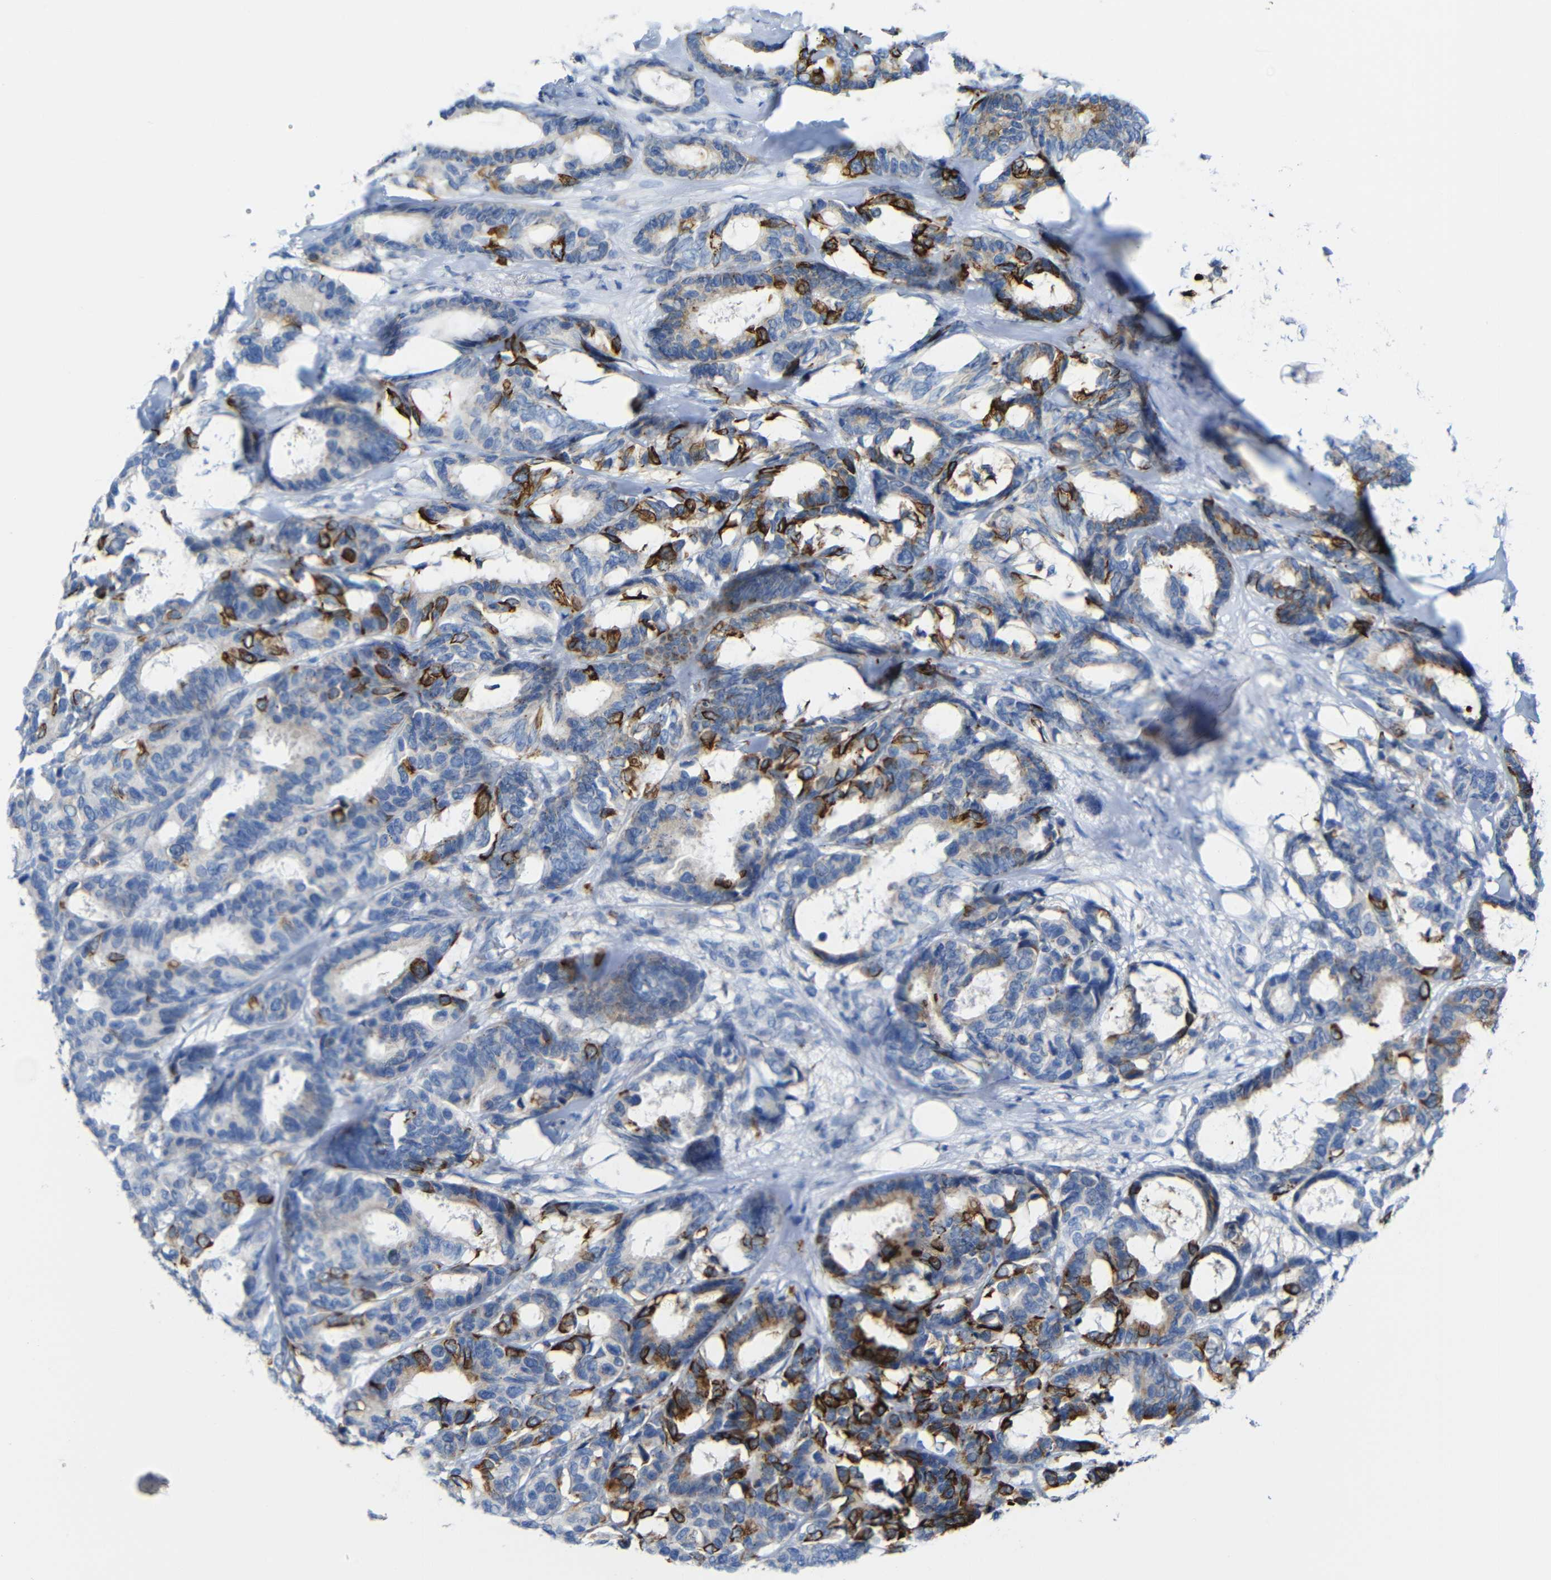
{"staining": {"intensity": "strong", "quantity": "<25%", "location": "cytoplasmic/membranous"}, "tissue": "breast cancer", "cell_type": "Tumor cells", "image_type": "cancer", "snomed": [{"axis": "morphology", "description": "Duct carcinoma"}, {"axis": "topography", "description": "Breast"}], "caption": "This image shows immunohistochemistry (IHC) staining of breast cancer, with medium strong cytoplasmic/membranous expression in about <25% of tumor cells.", "gene": "C15orf48", "patient": {"sex": "female", "age": 87}}